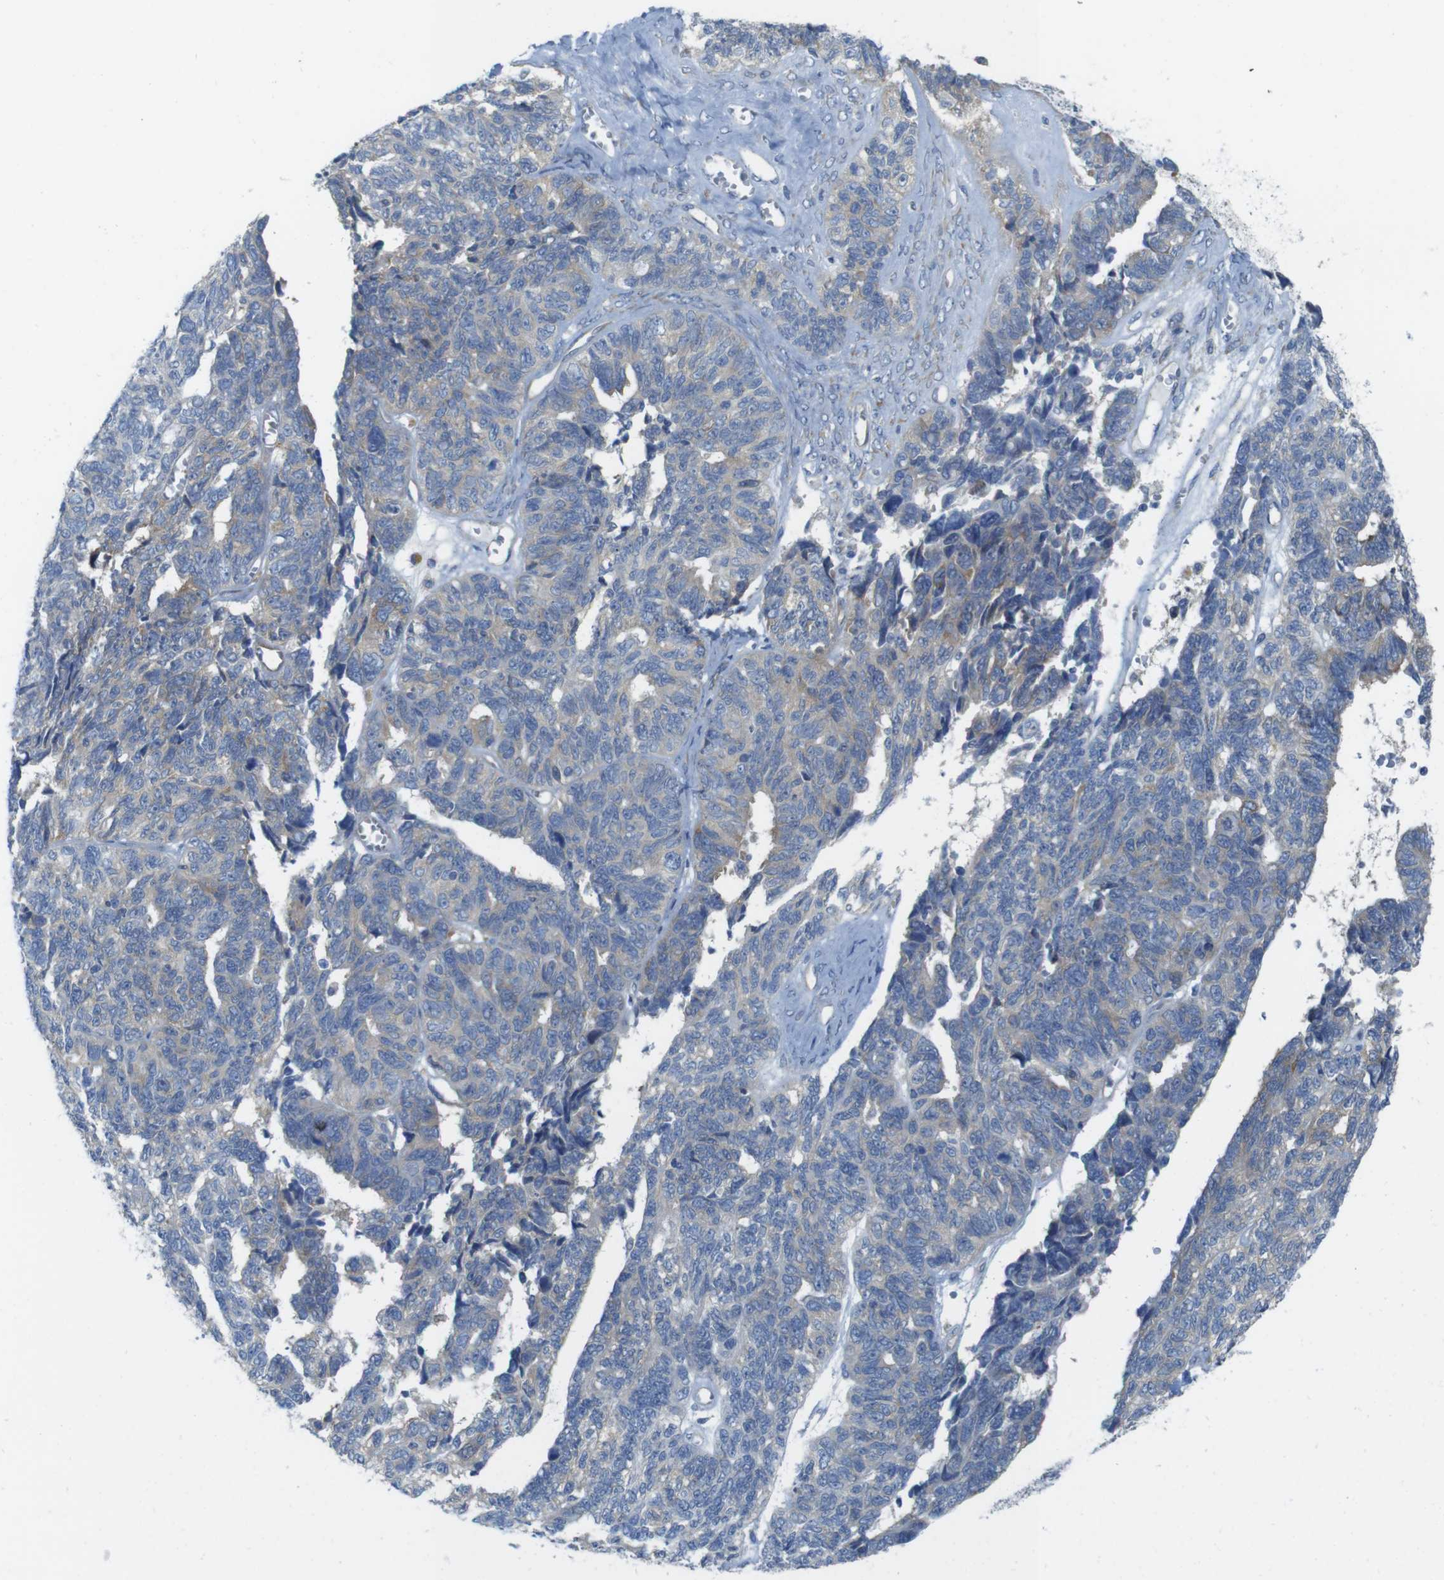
{"staining": {"intensity": "weak", "quantity": "25%-75%", "location": "cytoplasmic/membranous"}, "tissue": "ovarian cancer", "cell_type": "Tumor cells", "image_type": "cancer", "snomed": [{"axis": "morphology", "description": "Cystadenocarcinoma, serous, NOS"}, {"axis": "topography", "description": "Ovary"}], "caption": "An immunohistochemistry (IHC) micrograph of neoplastic tissue is shown. Protein staining in brown labels weak cytoplasmic/membranous positivity in ovarian cancer within tumor cells.", "gene": "TMEM234", "patient": {"sex": "female", "age": 79}}